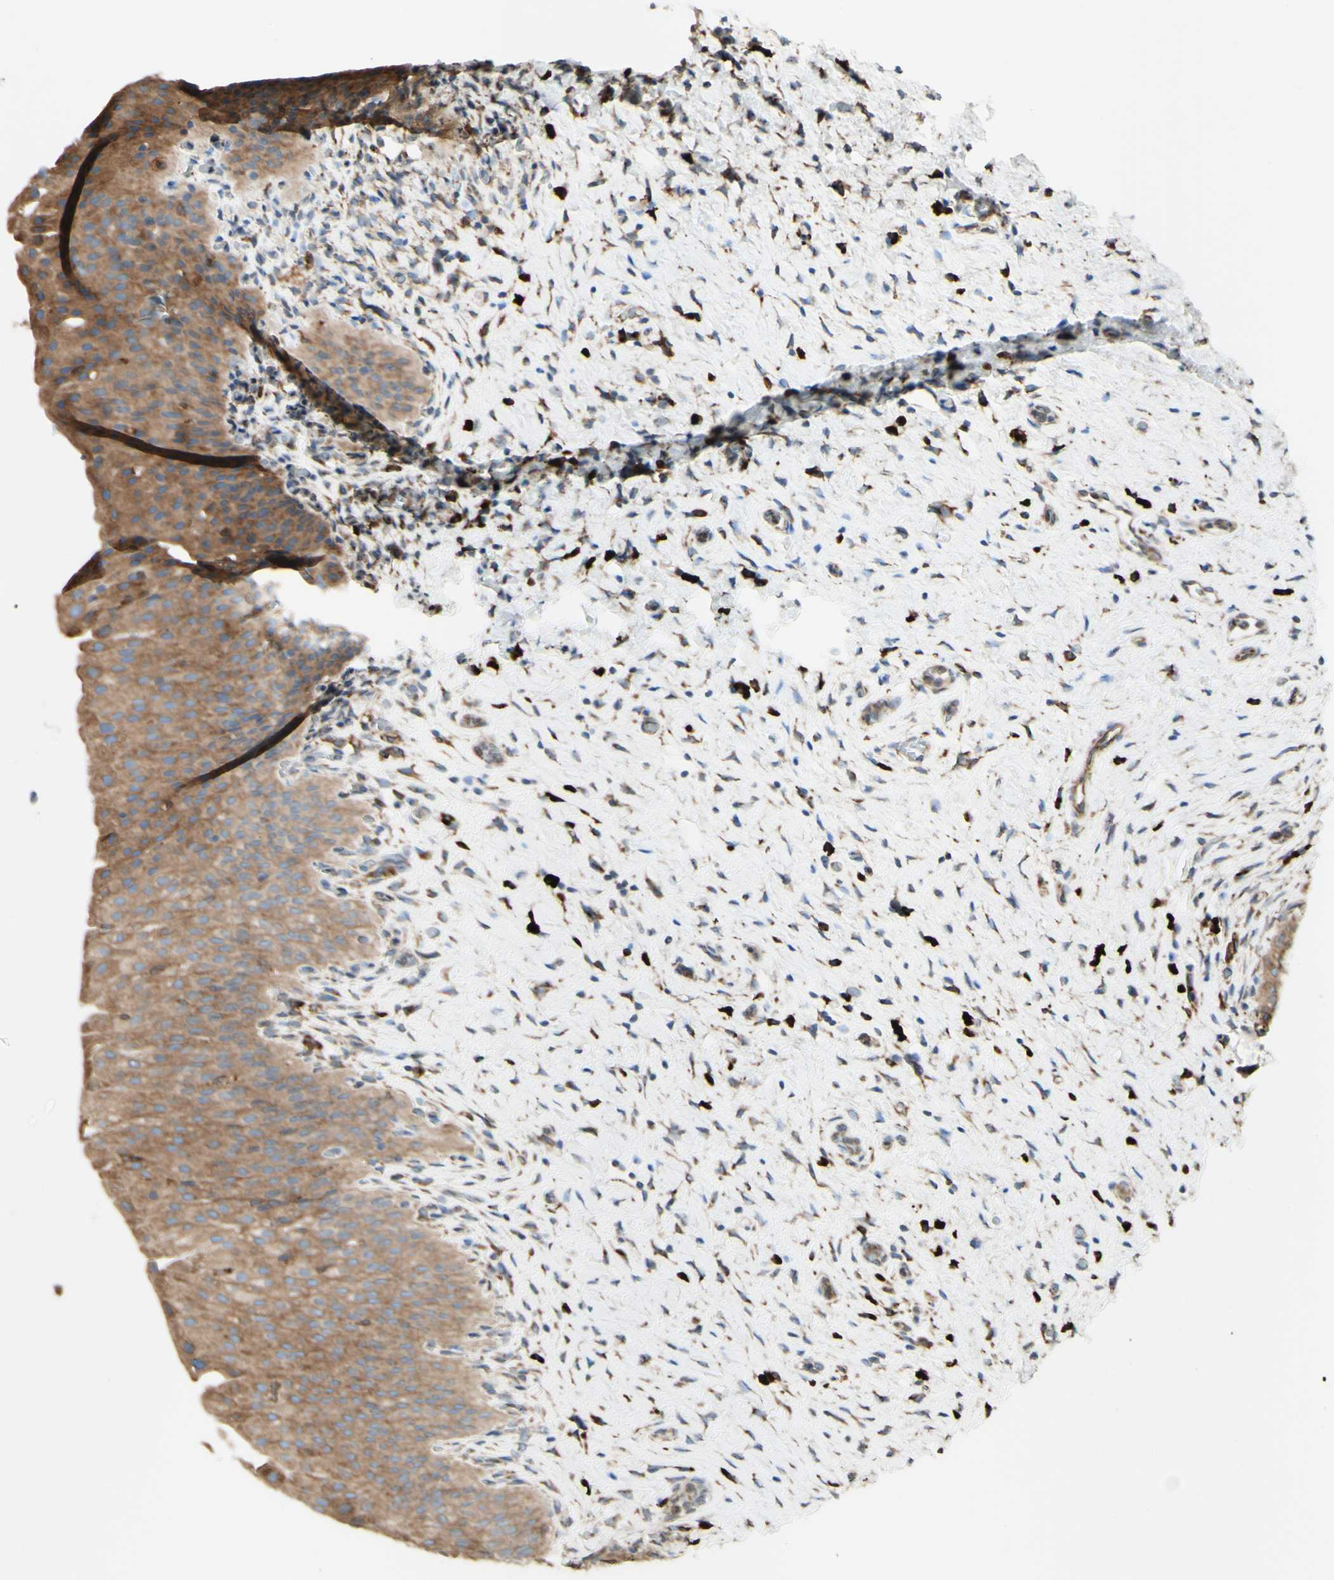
{"staining": {"intensity": "moderate", "quantity": ">75%", "location": "cytoplasmic/membranous"}, "tissue": "urinary bladder", "cell_type": "Urothelial cells", "image_type": "normal", "snomed": [{"axis": "morphology", "description": "Normal tissue, NOS"}, {"axis": "morphology", "description": "Urothelial carcinoma, High grade"}, {"axis": "topography", "description": "Urinary bladder"}], "caption": "IHC of unremarkable human urinary bladder displays medium levels of moderate cytoplasmic/membranous staining in approximately >75% of urothelial cells. The staining was performed using DAB (3,3'-diaminobenzidine), with brown indicating positive protein expression. Nuclei are stained blue with hematoxylin.", "gene": "DNAJB11", "patient": {"sex": "male", "age": 46}}